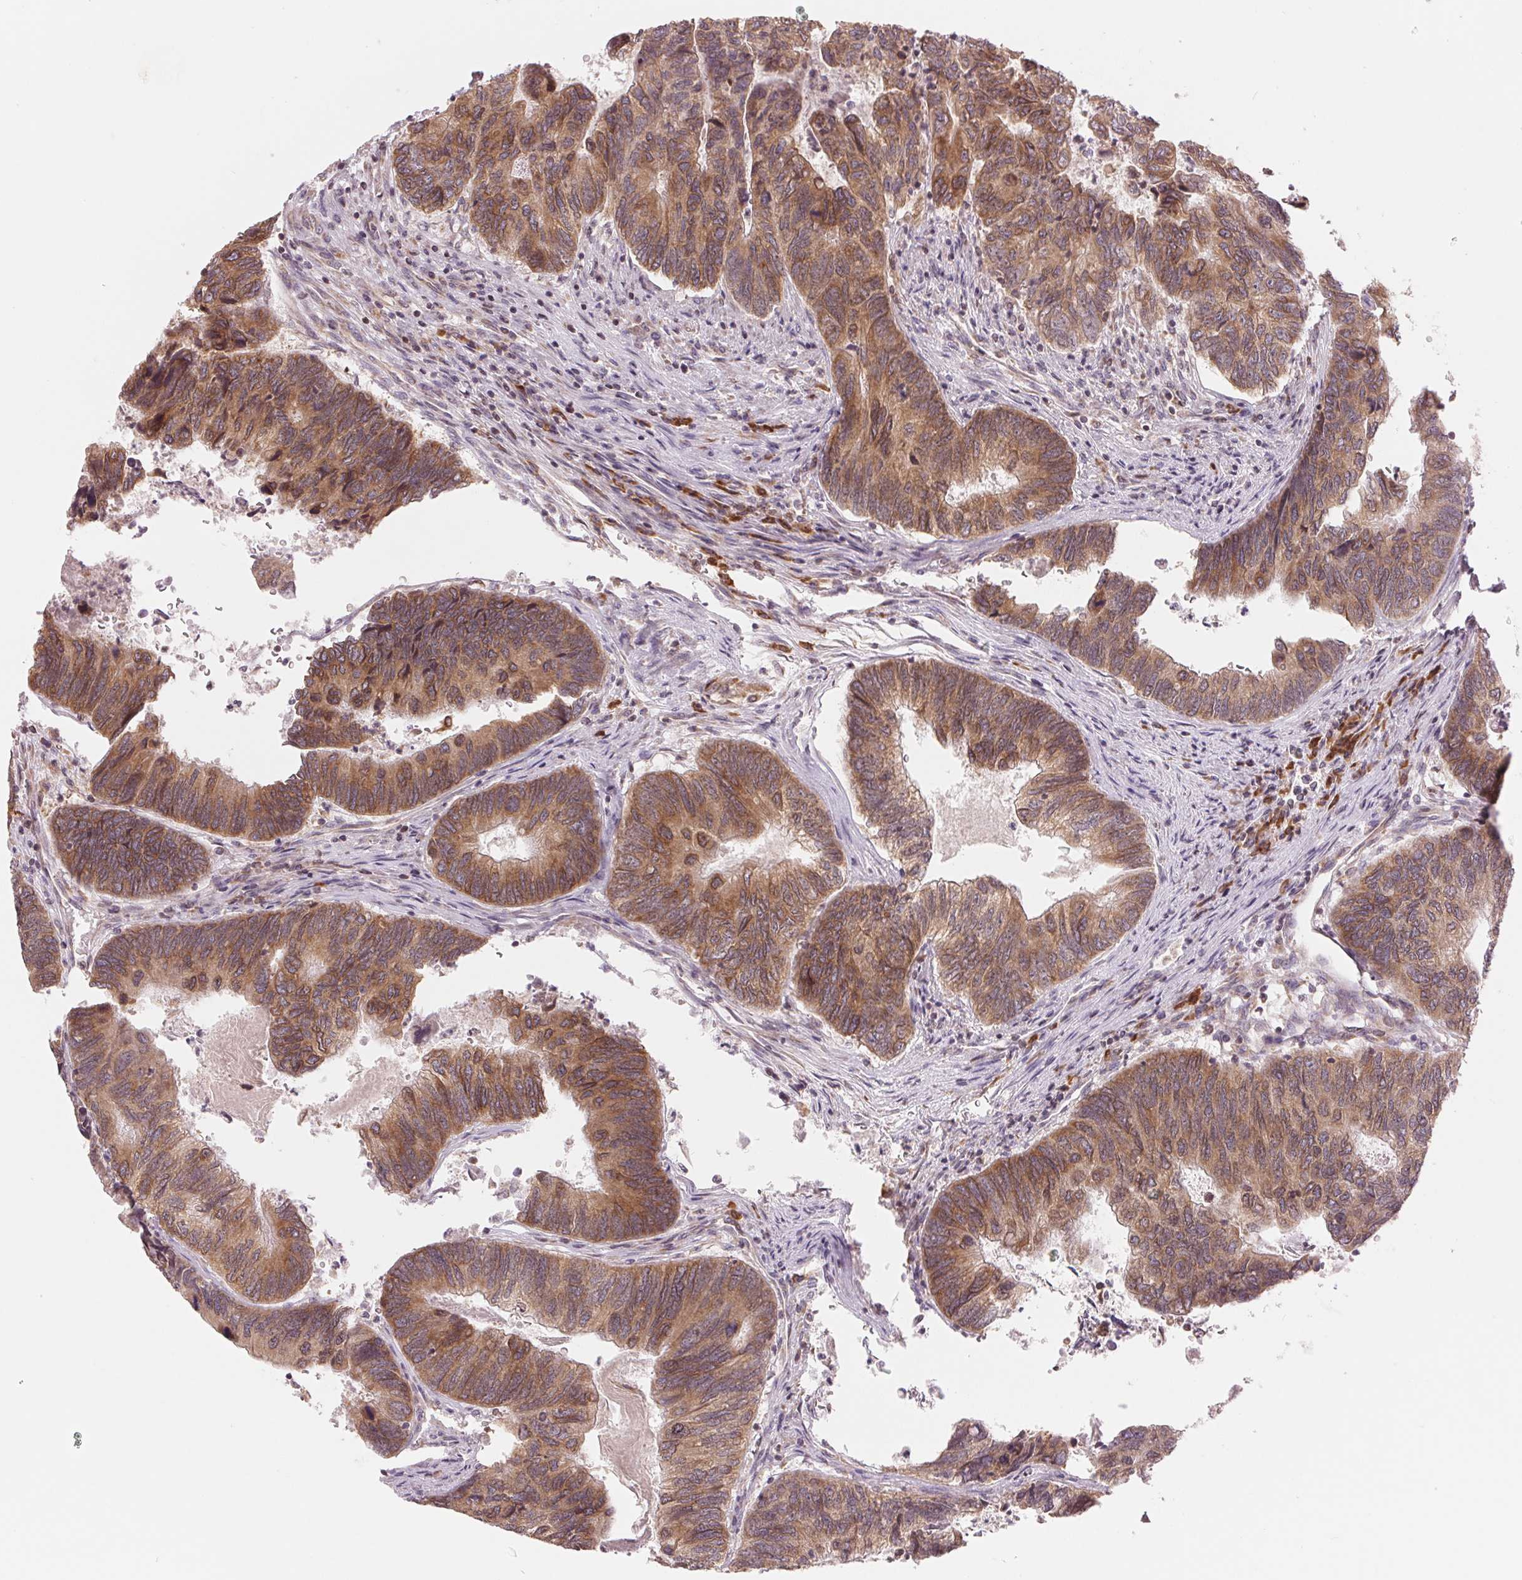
{"staining": {"intensity": "moderate", "quantity": ">75%", "location": "cytoplasmic/membranous"}, "tissue": "colorectal cancer", "cell_type": "Tumor cells", "image_type": "cancer", "snomed": [{"axis": "morphology", "description": "Adenocarcinoma, NOS"}, {"axis": "topography", "description": "Colon"}], "caption": "Immunohistochemical staining of colorectal cancer (adenocarcinoma) displays moderate cytoplasmic/membranous protein positivity in about >75% of tumor cells. Ihc stains the protein of interest in brown and the nuclei are stained blue.", "gene": "TECR", "patient": {"sex": "female", "age": 67}}